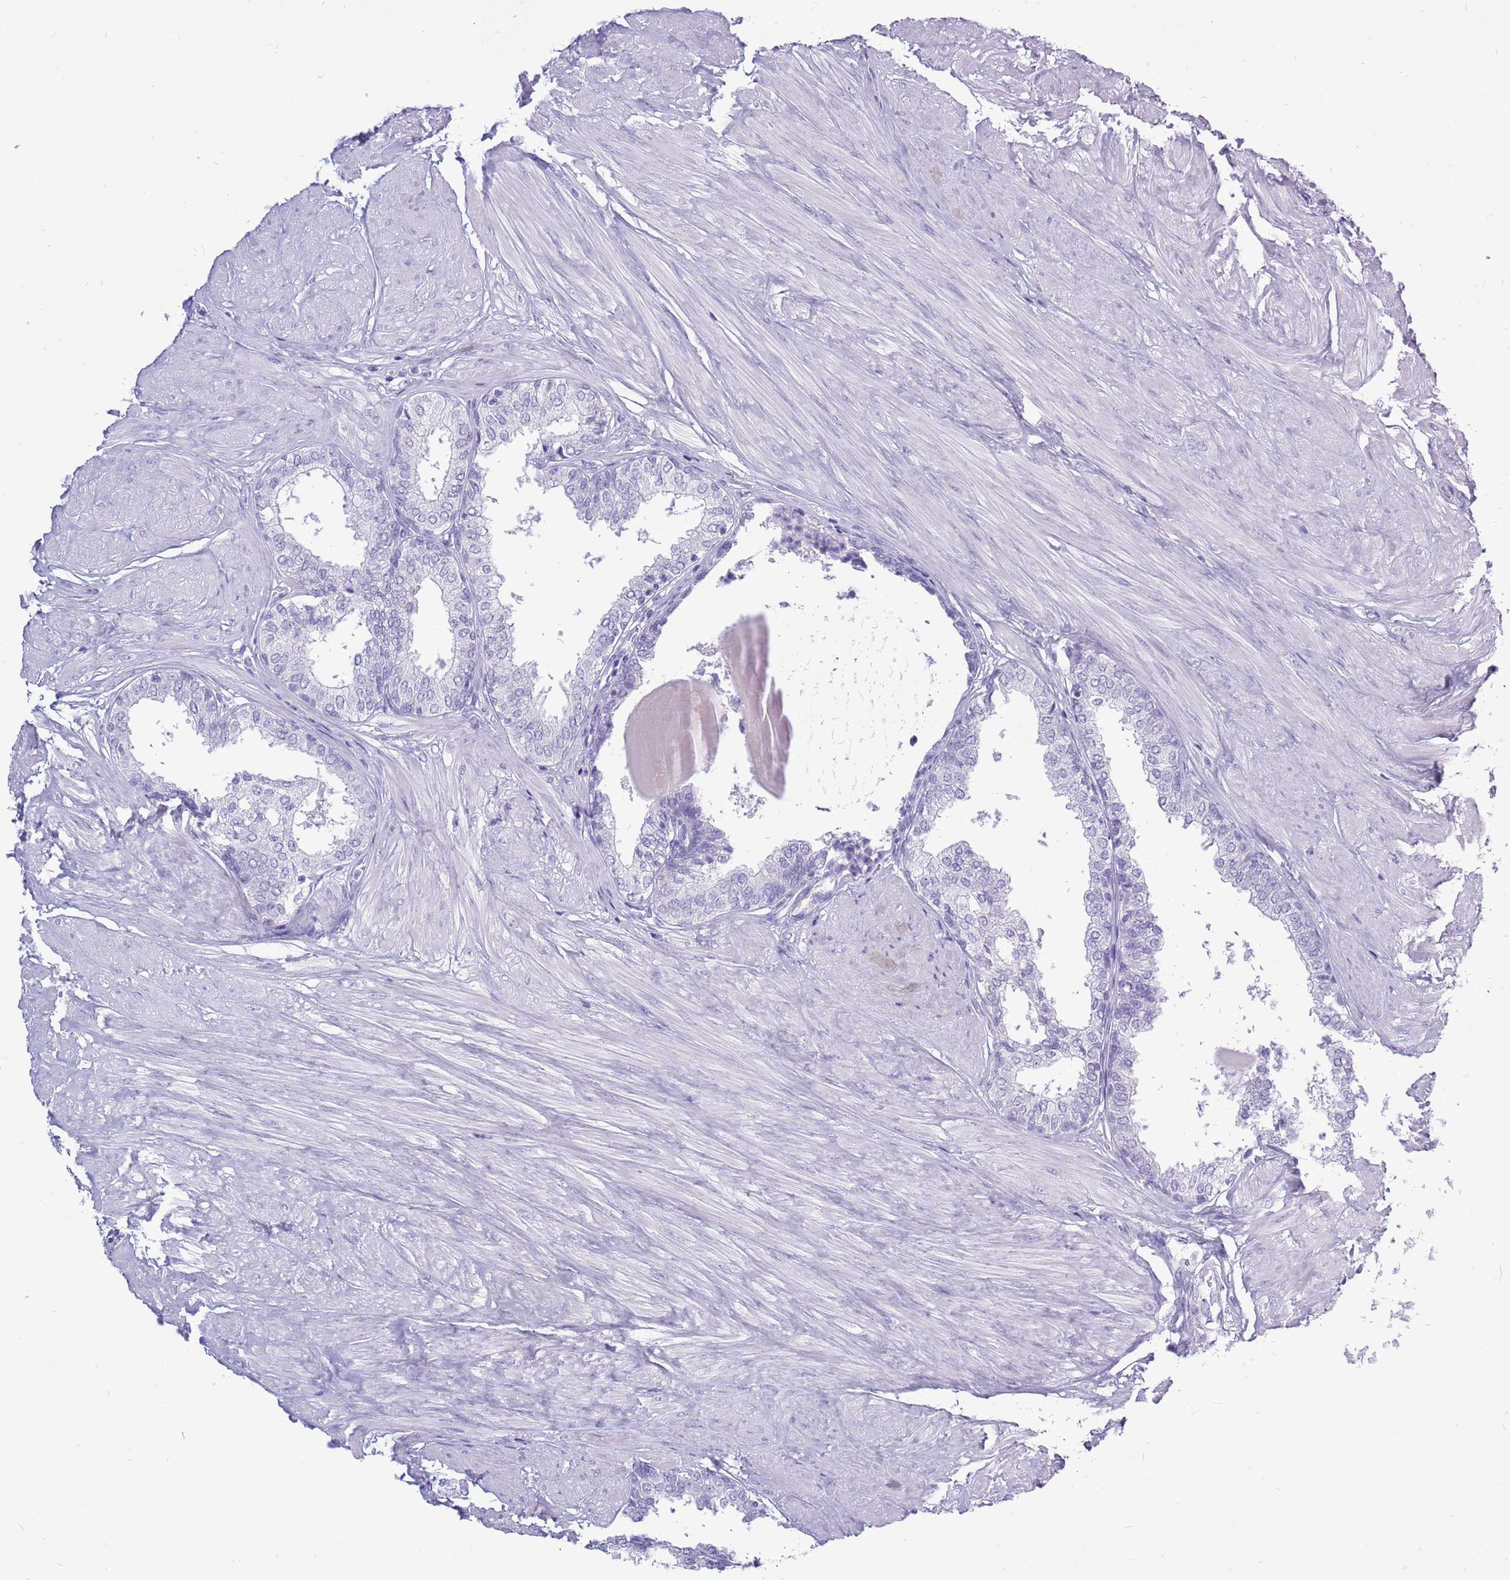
{"staining": {"intensity": "negative", "quantity": "none", "location": "none"}, "tissue": "prostate", "cell_type": "Glandular cells", "image_type": "normal", "snomed": [{"axis": "morphology", "description": "Normal tissue, NOS"}, {"axis": "topography", "description": "Prostate"}], "caption": "Benign prostate was stained to show a protein in brown. There is no significant staining in glandular cells.", "gene": "ZNF425", "patient": {"sex": "male", "age": 48}}